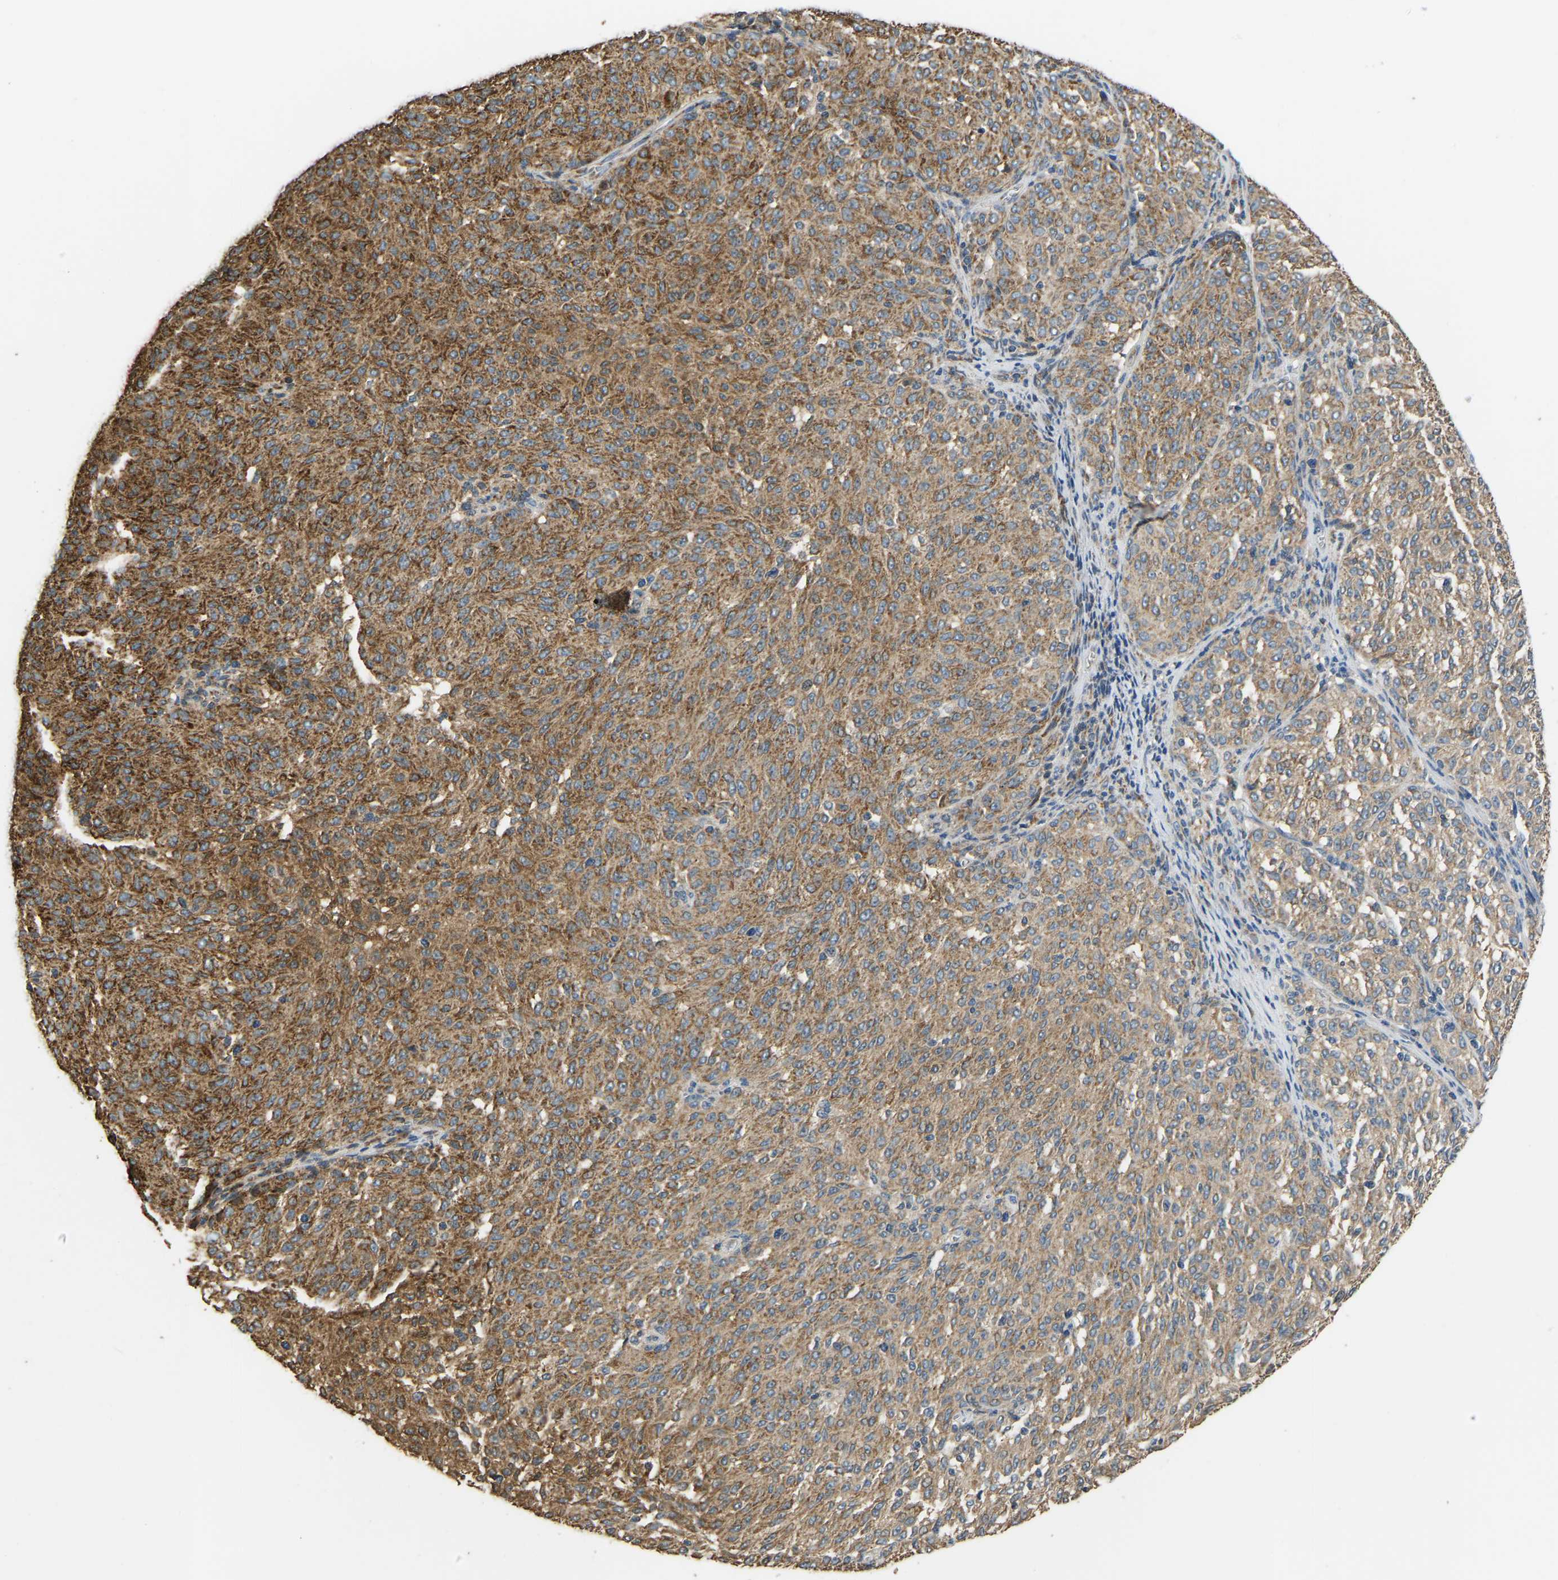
{"staining": {"intensity": "moderate", "quantity": ">75%", "location": "cytoplasmic/membranous"}, "tissue": "melanoma", "cell_type": "Tumor cells", "image_type": "cancer", "snomed": [{"axis": "morphology", "description": "Malignant melanoma, NOS"}, {"axis": "topography", "description": "Skin"}], "caption": "The photomicrograph reveals staining of melanoma, revealing moderate cytoplasmic/membranous protein expression (brown color) within tumor cells.", "gene": "TUFM", "patient": {"sex": "female", "age": 72}}